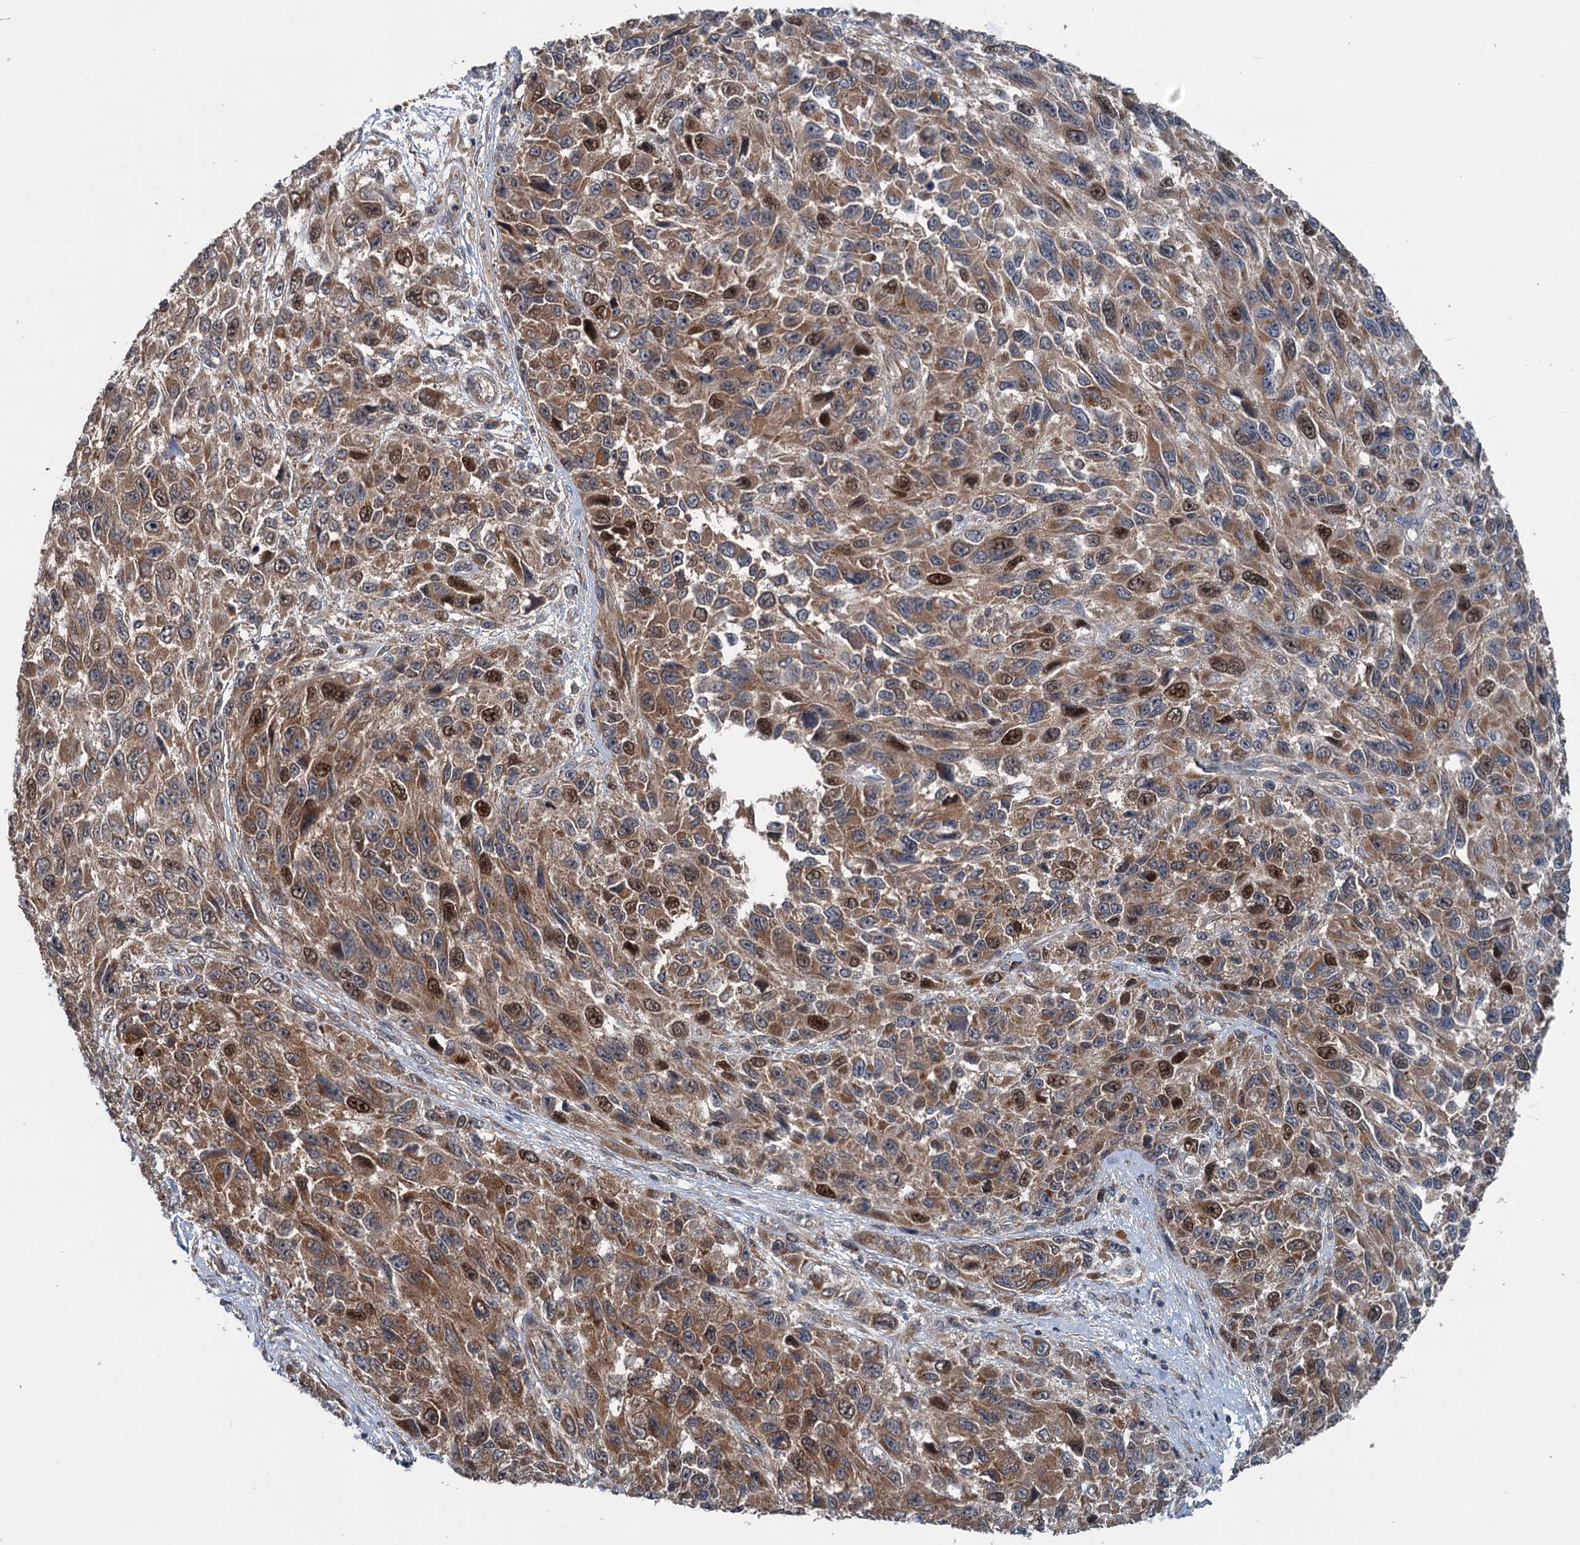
{"staining": {"intensity": "moderate", "quantity": ">75%", "location": "cytoplasmic/membranous,nuclear"}, "tissue": "melanoma", "cell_type": "Tumor cells", "image_type": "cancer", "snomed": [{"axis": "morphology", "description": "Normal tissue, NOS"}, {"axis": "morphology", "description": "Malignant melanoma, NOS"}, {"axis": "topography", "description": "Skin"}], "caption": "High-power microscopy captured an immunohistochemistry photomicrograph of melanoma, revealing moderate cytoplasmic/membranous and nuclear positivity in about >75% of tumor cells.", "gene": "TEDC1", "patient": {"sex": "female", "age": 96}}